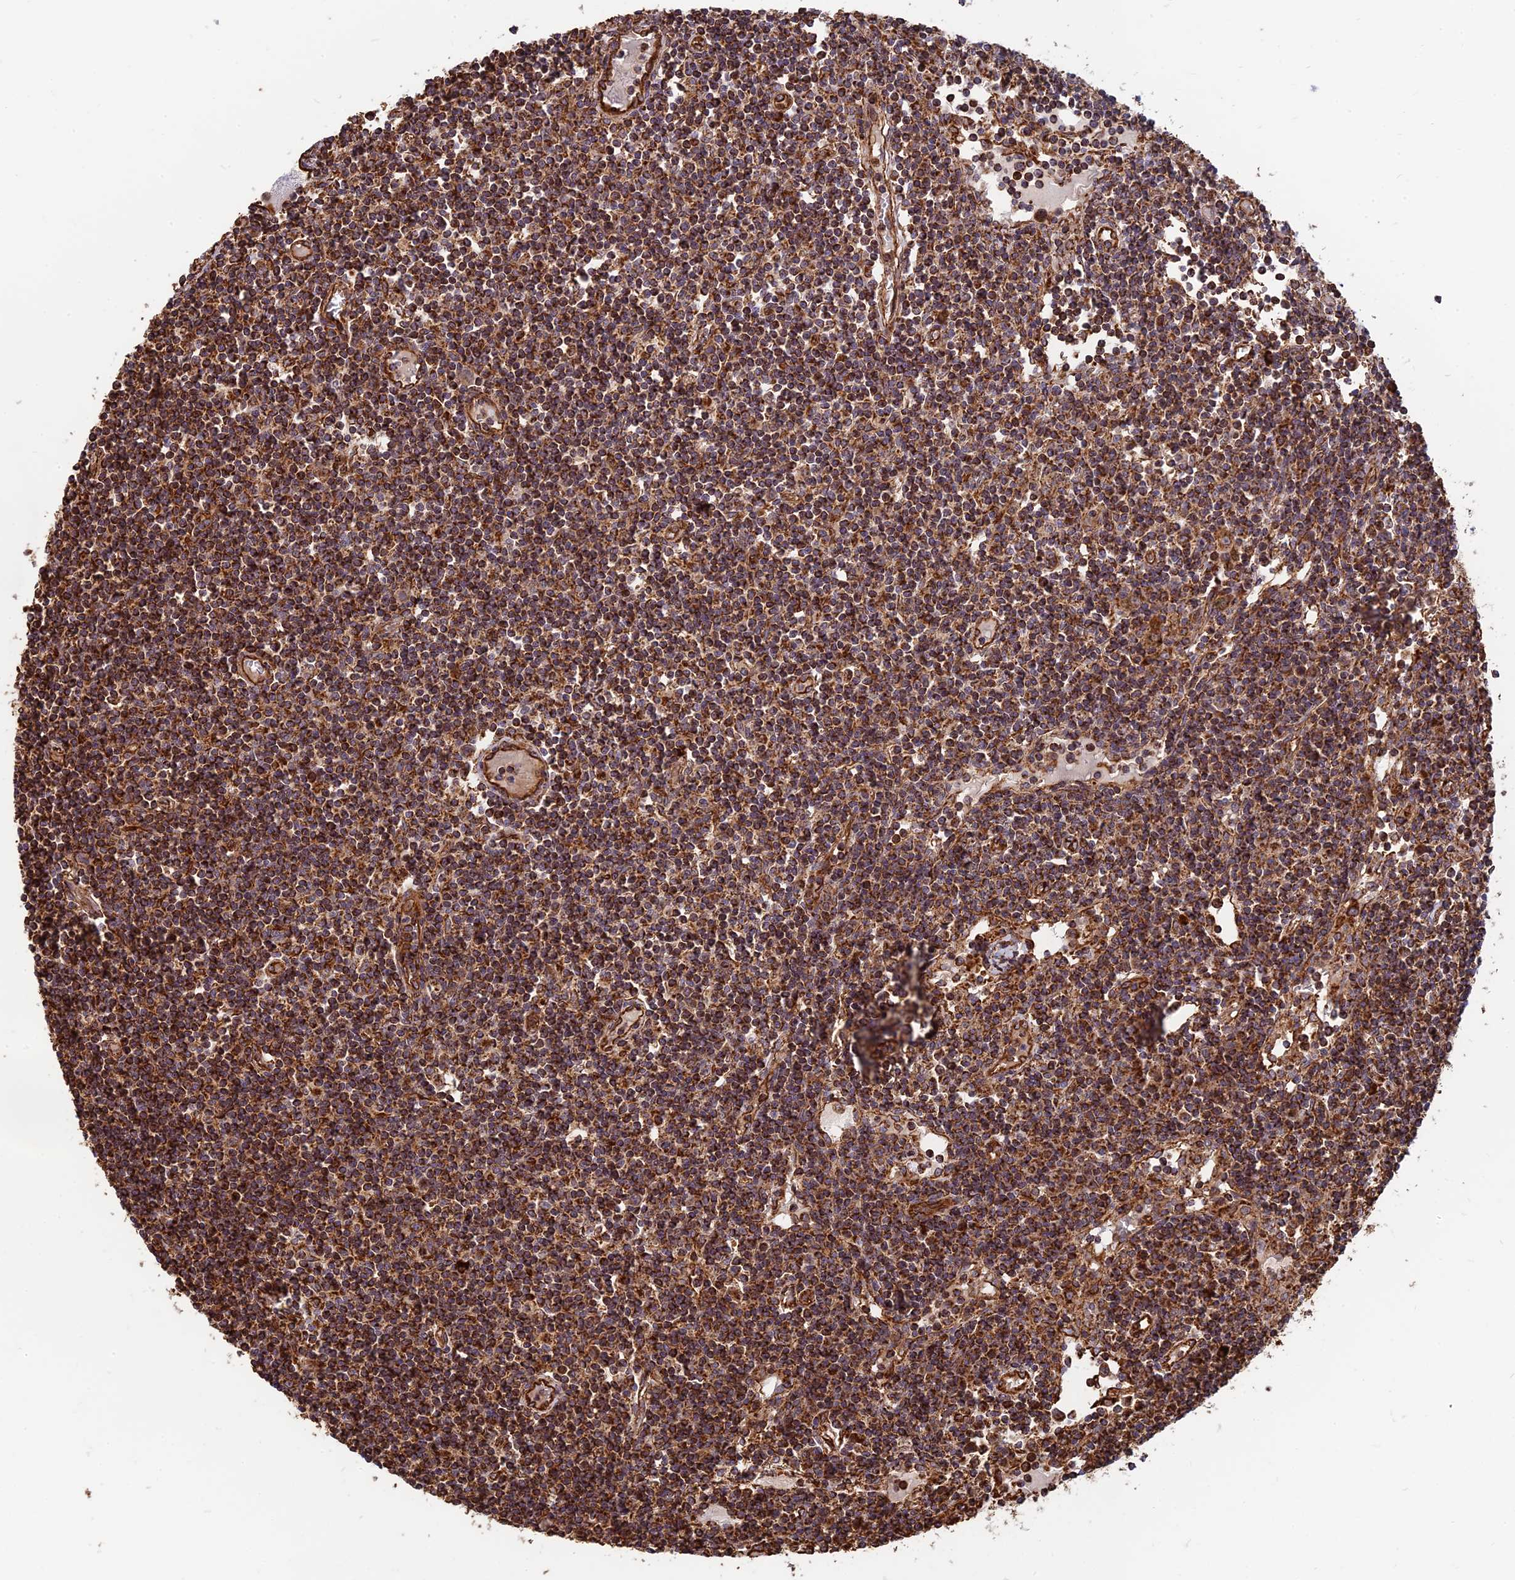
{"staining": {"intensity": "moderate", "quantity": ">75%", "location": "cytoplasmic/membranous"}, "tissue": "lymph node", "cell_type": "Germinal center cells", "image_type": "normal", "snomed": [{"axis": "morphology", "description": "Normal tissue, NOS"}, {"axis": "topography", "description": "Lymph node"}], "caption": "Brown immunohistochemical staining in normal human lymph node demonstrates moderate cytoplasmic/membranous staining in approximately >75% of germinal center cells. (IHC, brightfield microscopy, high magnification).", "gene": "DSTYK", "patient": {"sex": "female", "age": 55}}